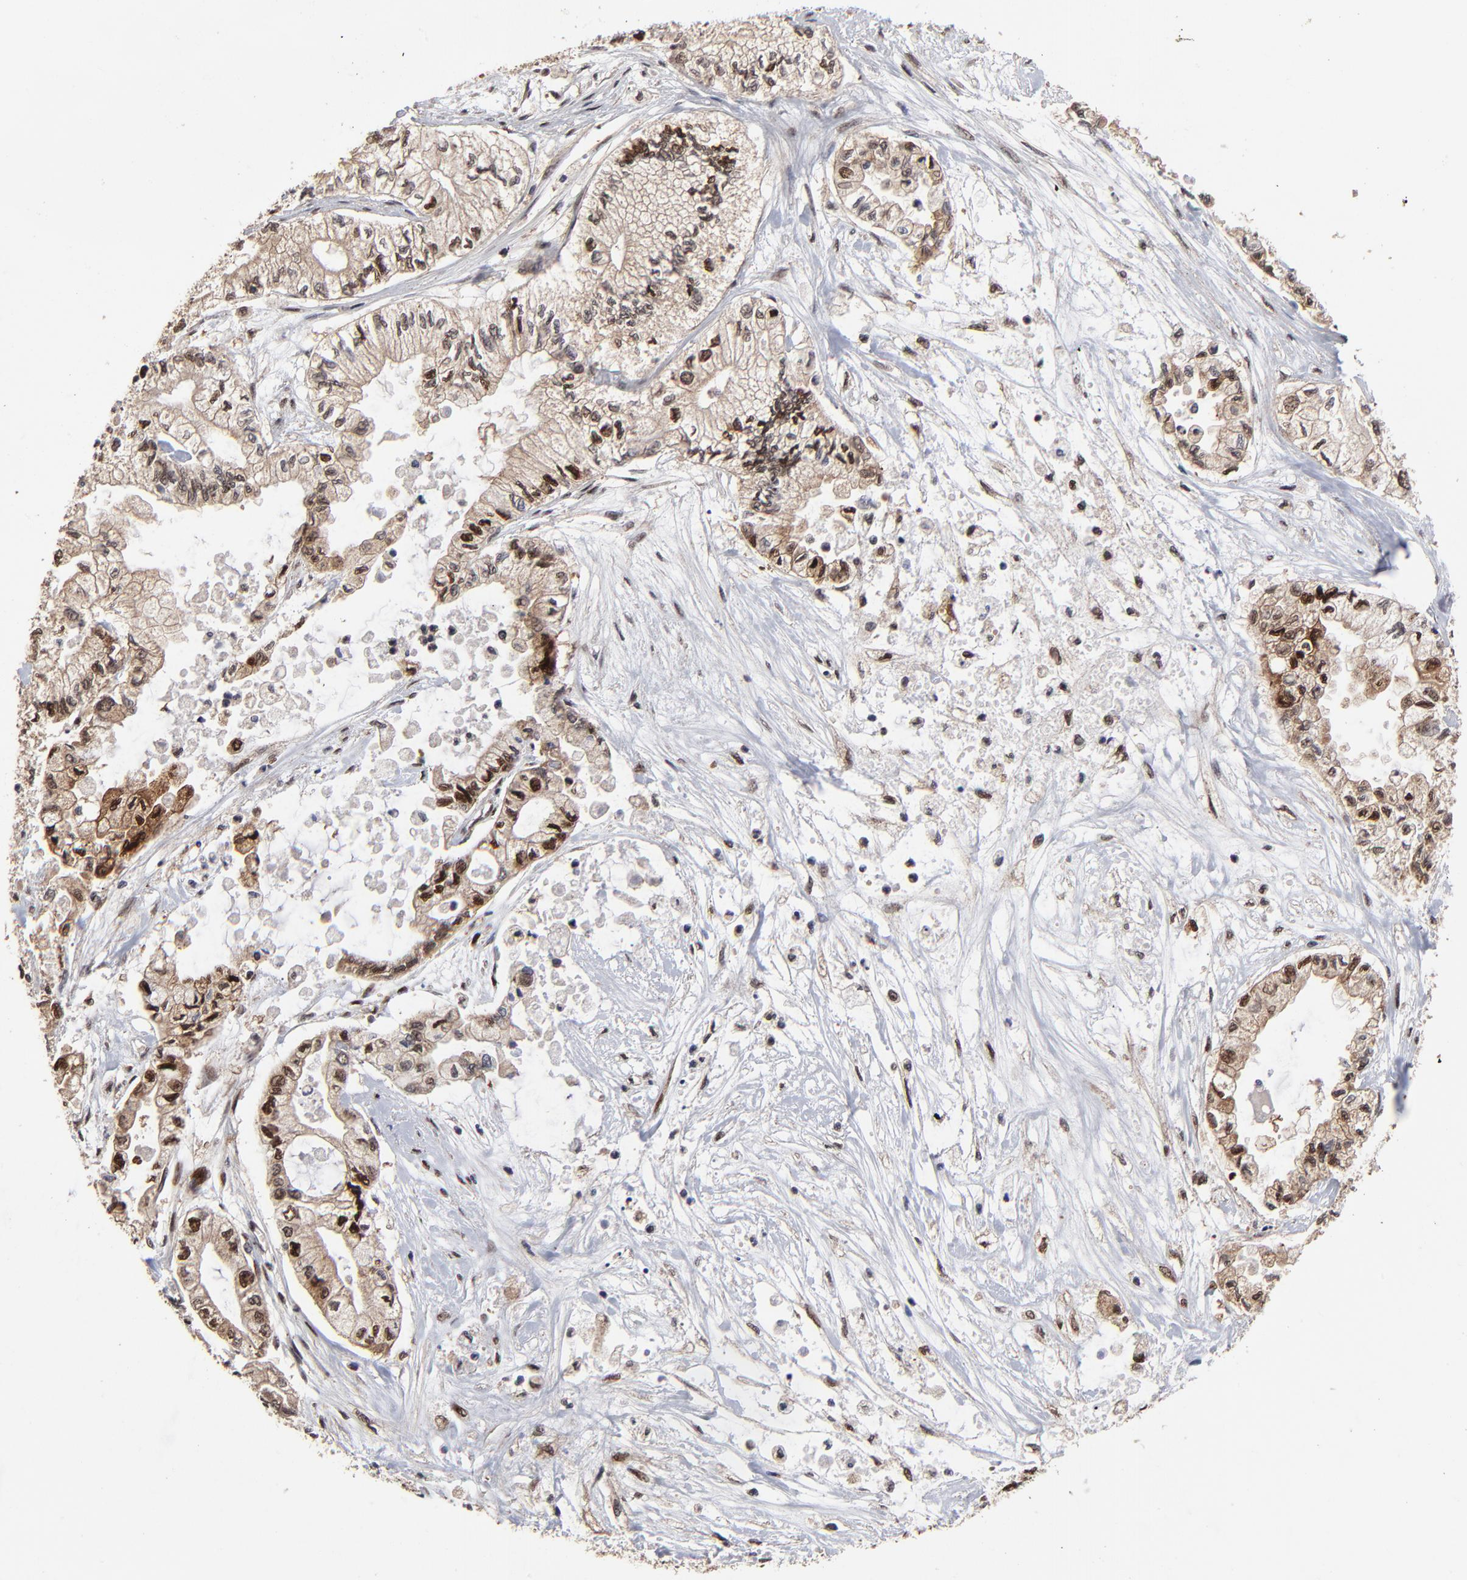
{"staining": {"intensity": "moderate", "quantity": "25%-75%", "location": "nuclear"}, "tissue": "pancreatic cancer", "cell_type": "Tumor cells", "image_type": "cancer", "snomed": [{"axis": "morphology", "description": "Adenocarcinoma, NOS"}, {"axis": "topography", "description": "Pancreas"}], "caption": "Protein staining demonstrates moderate nuclear staining in approximately 25%-75% of tumor cells in pancreatic adenocarcinoma.", "gene": "RBM22", "patient": {"sex": "male", "age": 79}}